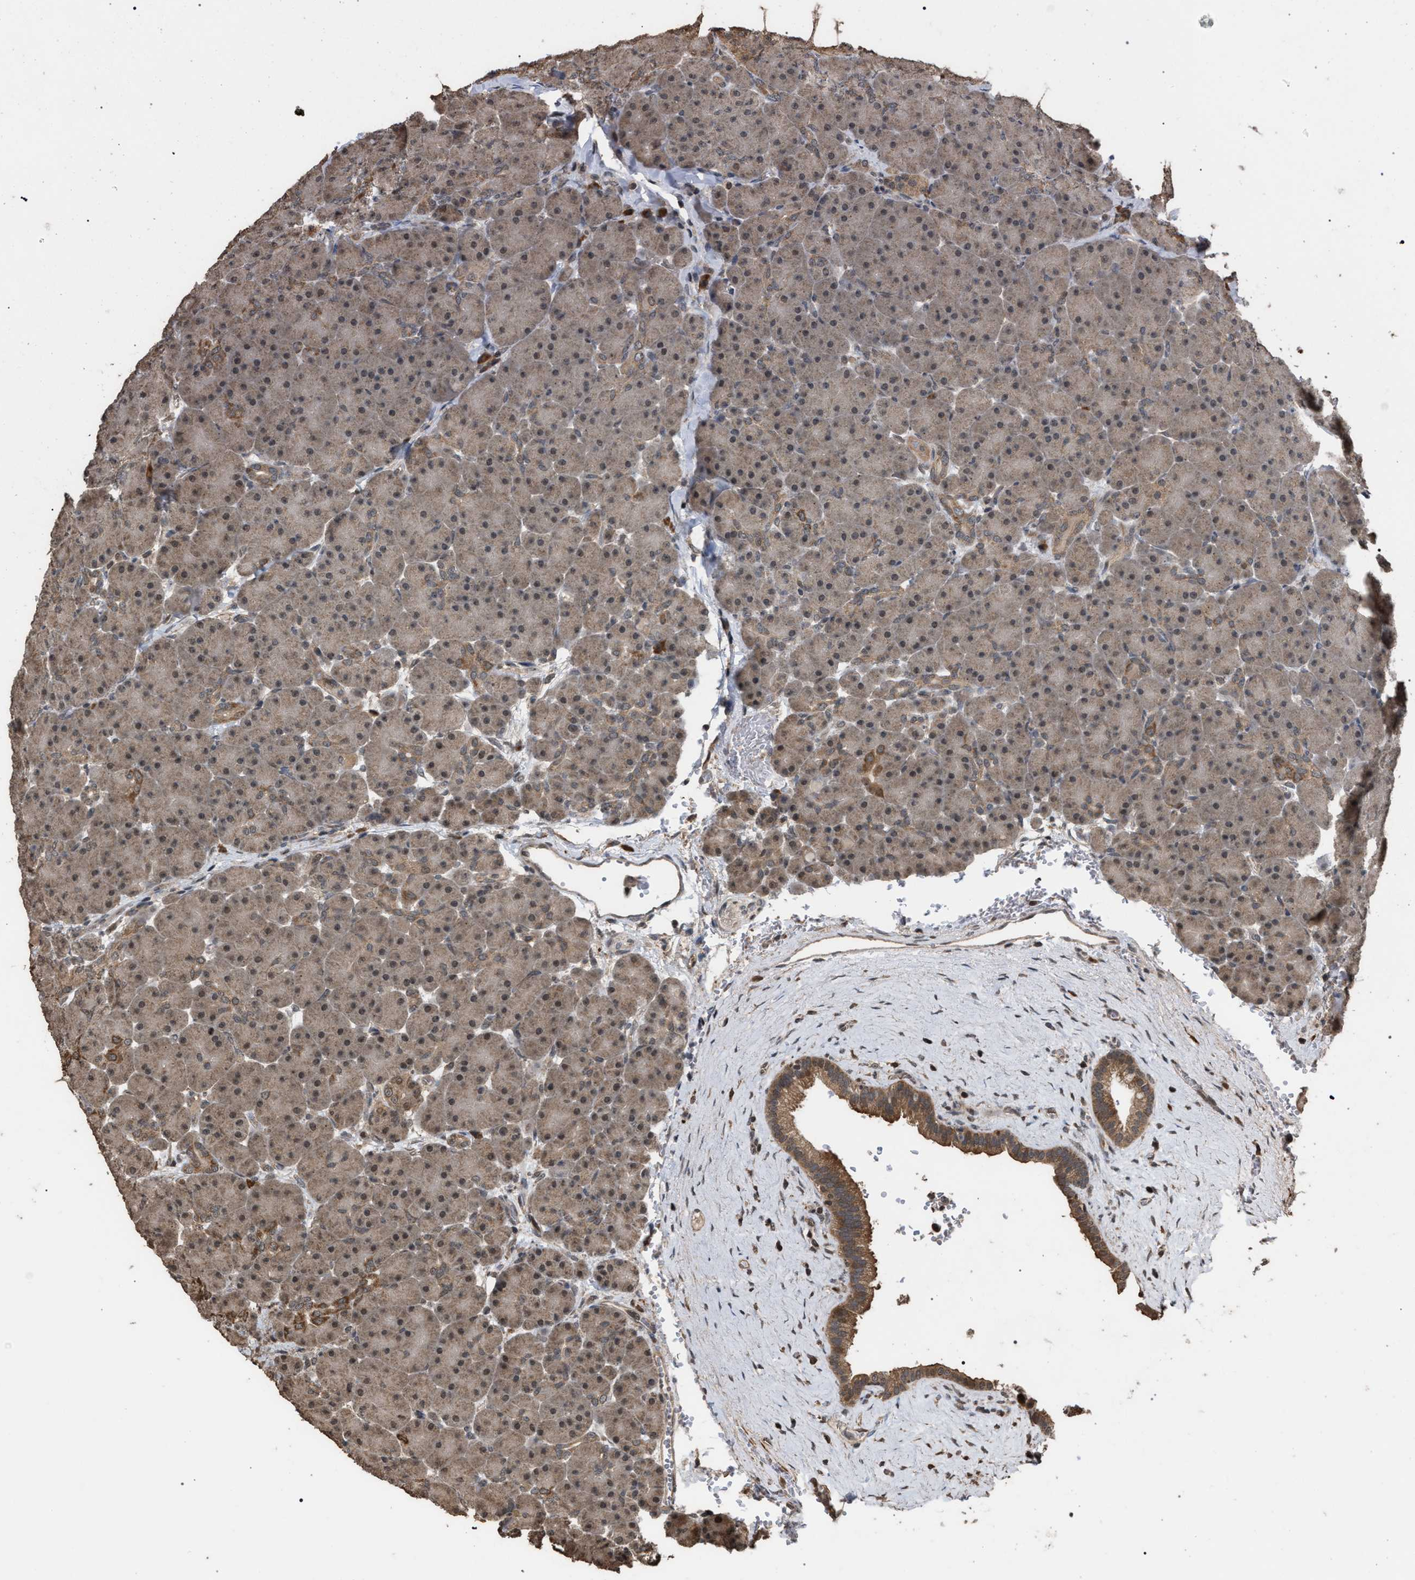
{"staining": {"intensity": "weak", "quantity": ">75%", "location": "cytoplasmic/membranous,nuclear"}, "tissue": "pancreas", "cell_type": "Exocrine glandular cells", "image_type": "normal", "snomed": [{"axis": "morphology", "description": "Normal tissue, NOS"}, {"axis": "topography", "description": "Pancreas"}], "caption": "IHC staining of benign pancreas, which exhibits low levels of weak cytoplasmic/membranous,nuclear expression in about >75% of exocrine glandular cells indicating weak cytoplasmic/membranous,nuclear protein staining. The staining was performed using DAB (brown) for protein detection and nuclei were counterstained in hematoxylin (blue).", "gene": "NAA35", "patient": {"sex": "male", "age": 66}}